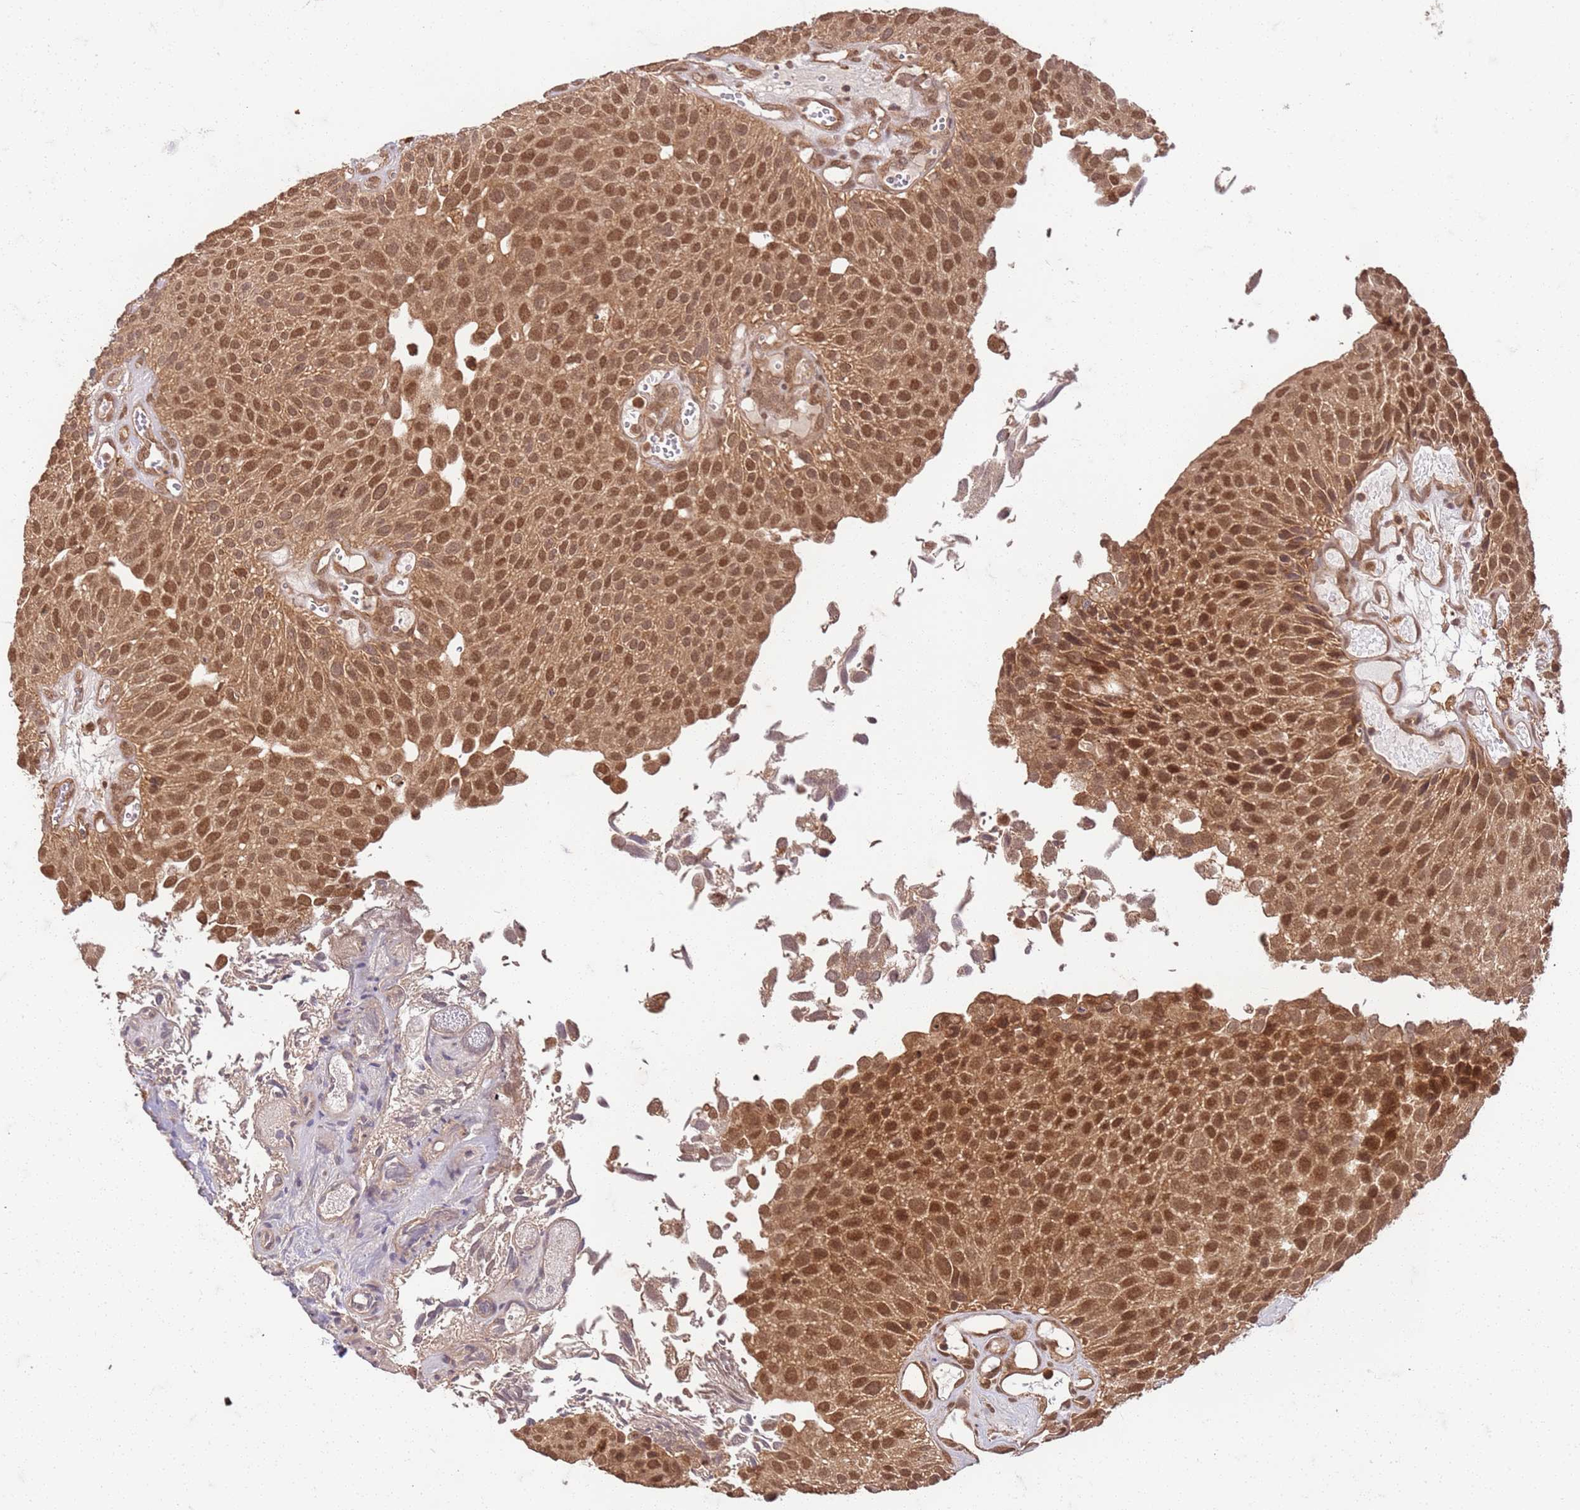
{"staining": {"intensity": "strong", "quantity": ">75%", "location": "cytoplasmic/membranous,nuclear"}, "tissue": "urothelial cancer", "cell_type": "Tumor cells", "image_type": "cancer", "snomed": [{"axis": "morphology", "description": "Urothelial carcinoma, Low grade"}, {"axis": "topography", "description": "Urinary bladder"}], "caption": "Urothelial carcinoma (low-grade) was stained to show a protein in brown. There is high levels of strong cytoplasmic/membranous and nuclear staining in about >75% of tumor cells.", "gene": "UBE3A", "patient": {"sex": "male", "age": 89}}